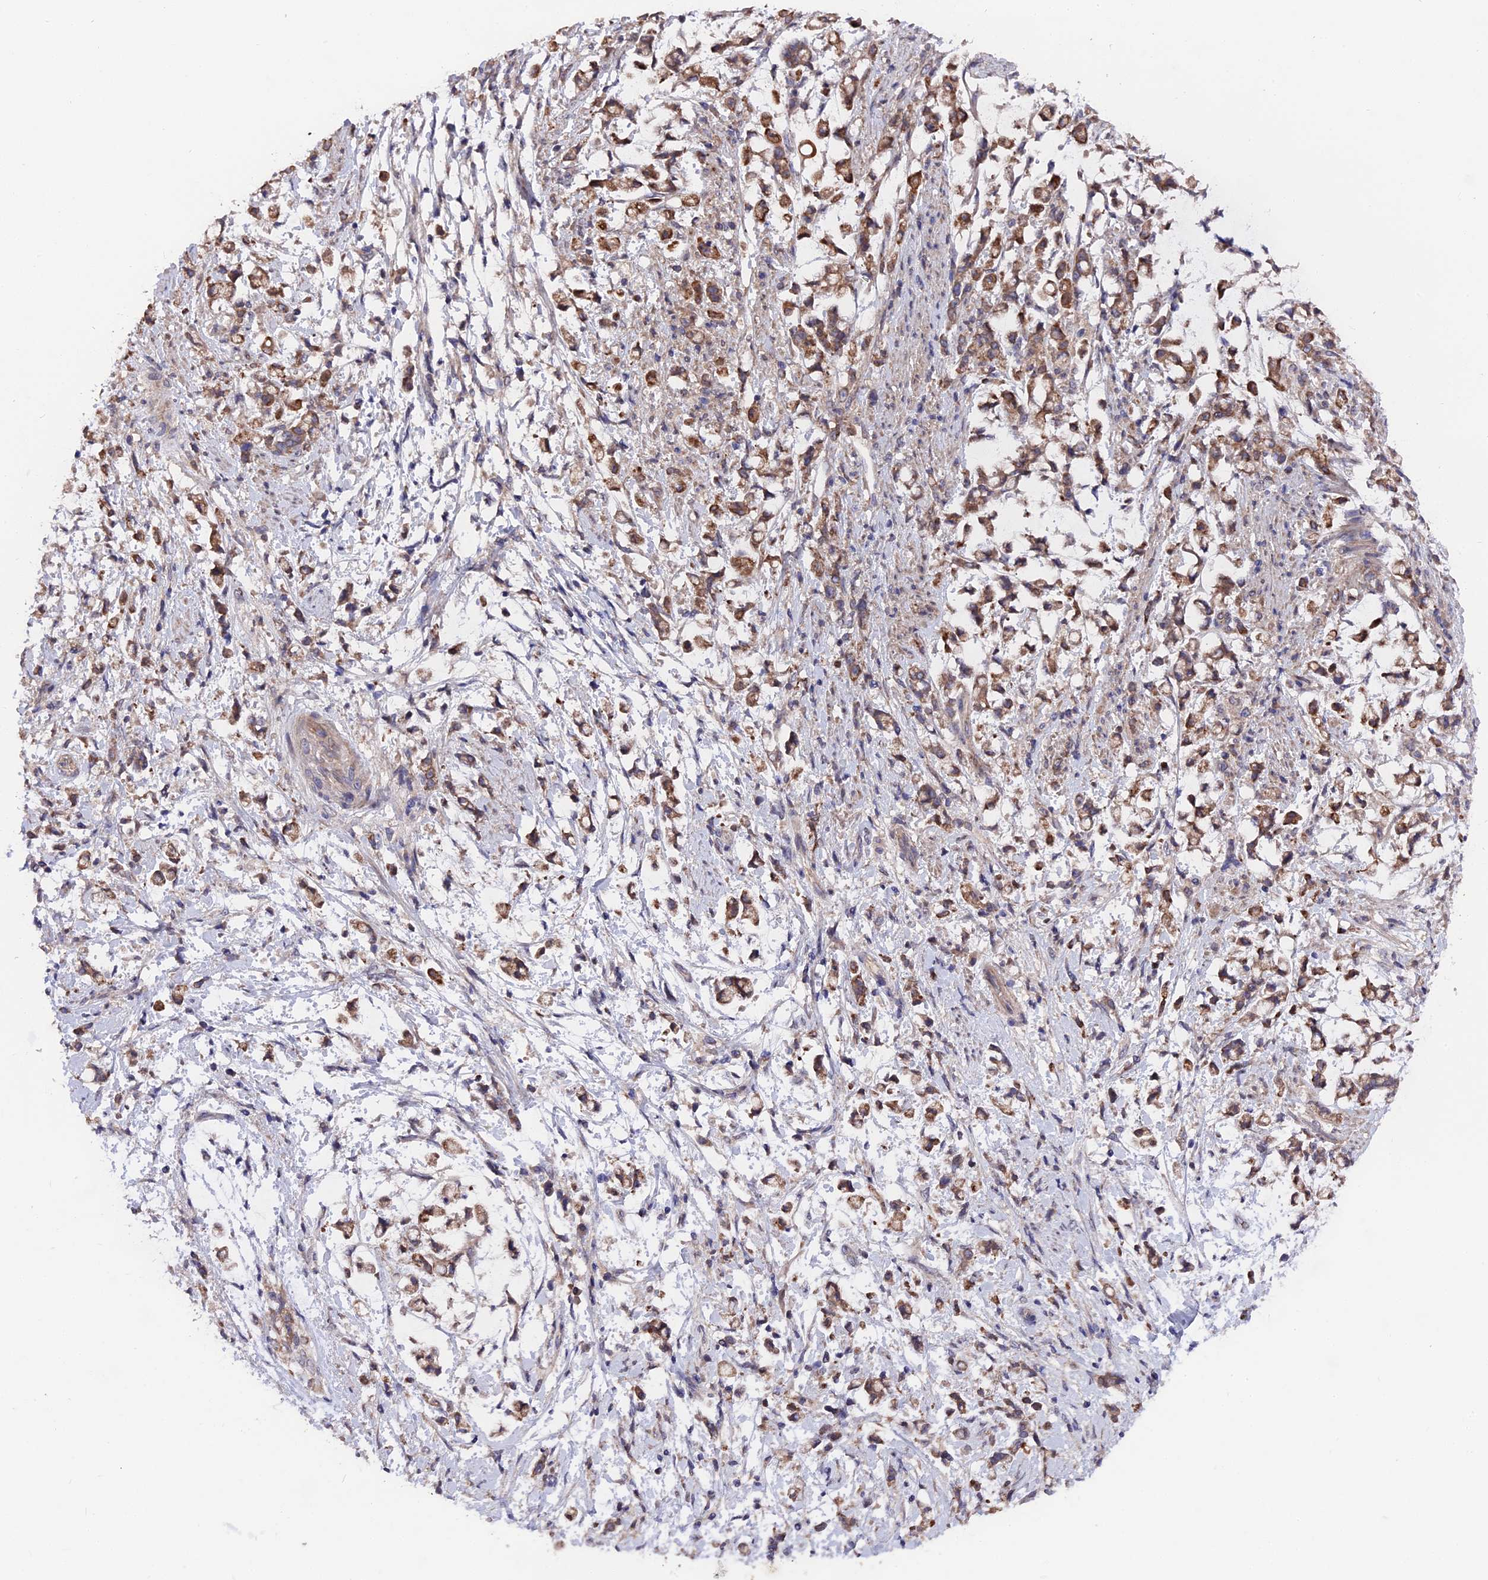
{"staining": {"intensity": "strong", "quantity": ">75%", "location": "cytoplasmic/membranous"}, "tissue": "stomach cancer", "cell_type": "Tumor cells", "image_type": "cancer", "snomed": [{"axis": "morphology", "description": "Adenocarcinoma, NOS"}, {"axis": "topography", "description": "Stomach"}], "caption": "This micrograph reveals IHC staining of stomach cancer (adenocarcinoma), with high strong cytoplasmic/membranous expression in about >75% of tumor cells.", "gene": "ZCCHC2", "patient": {"sex": "female", "age": 60}}